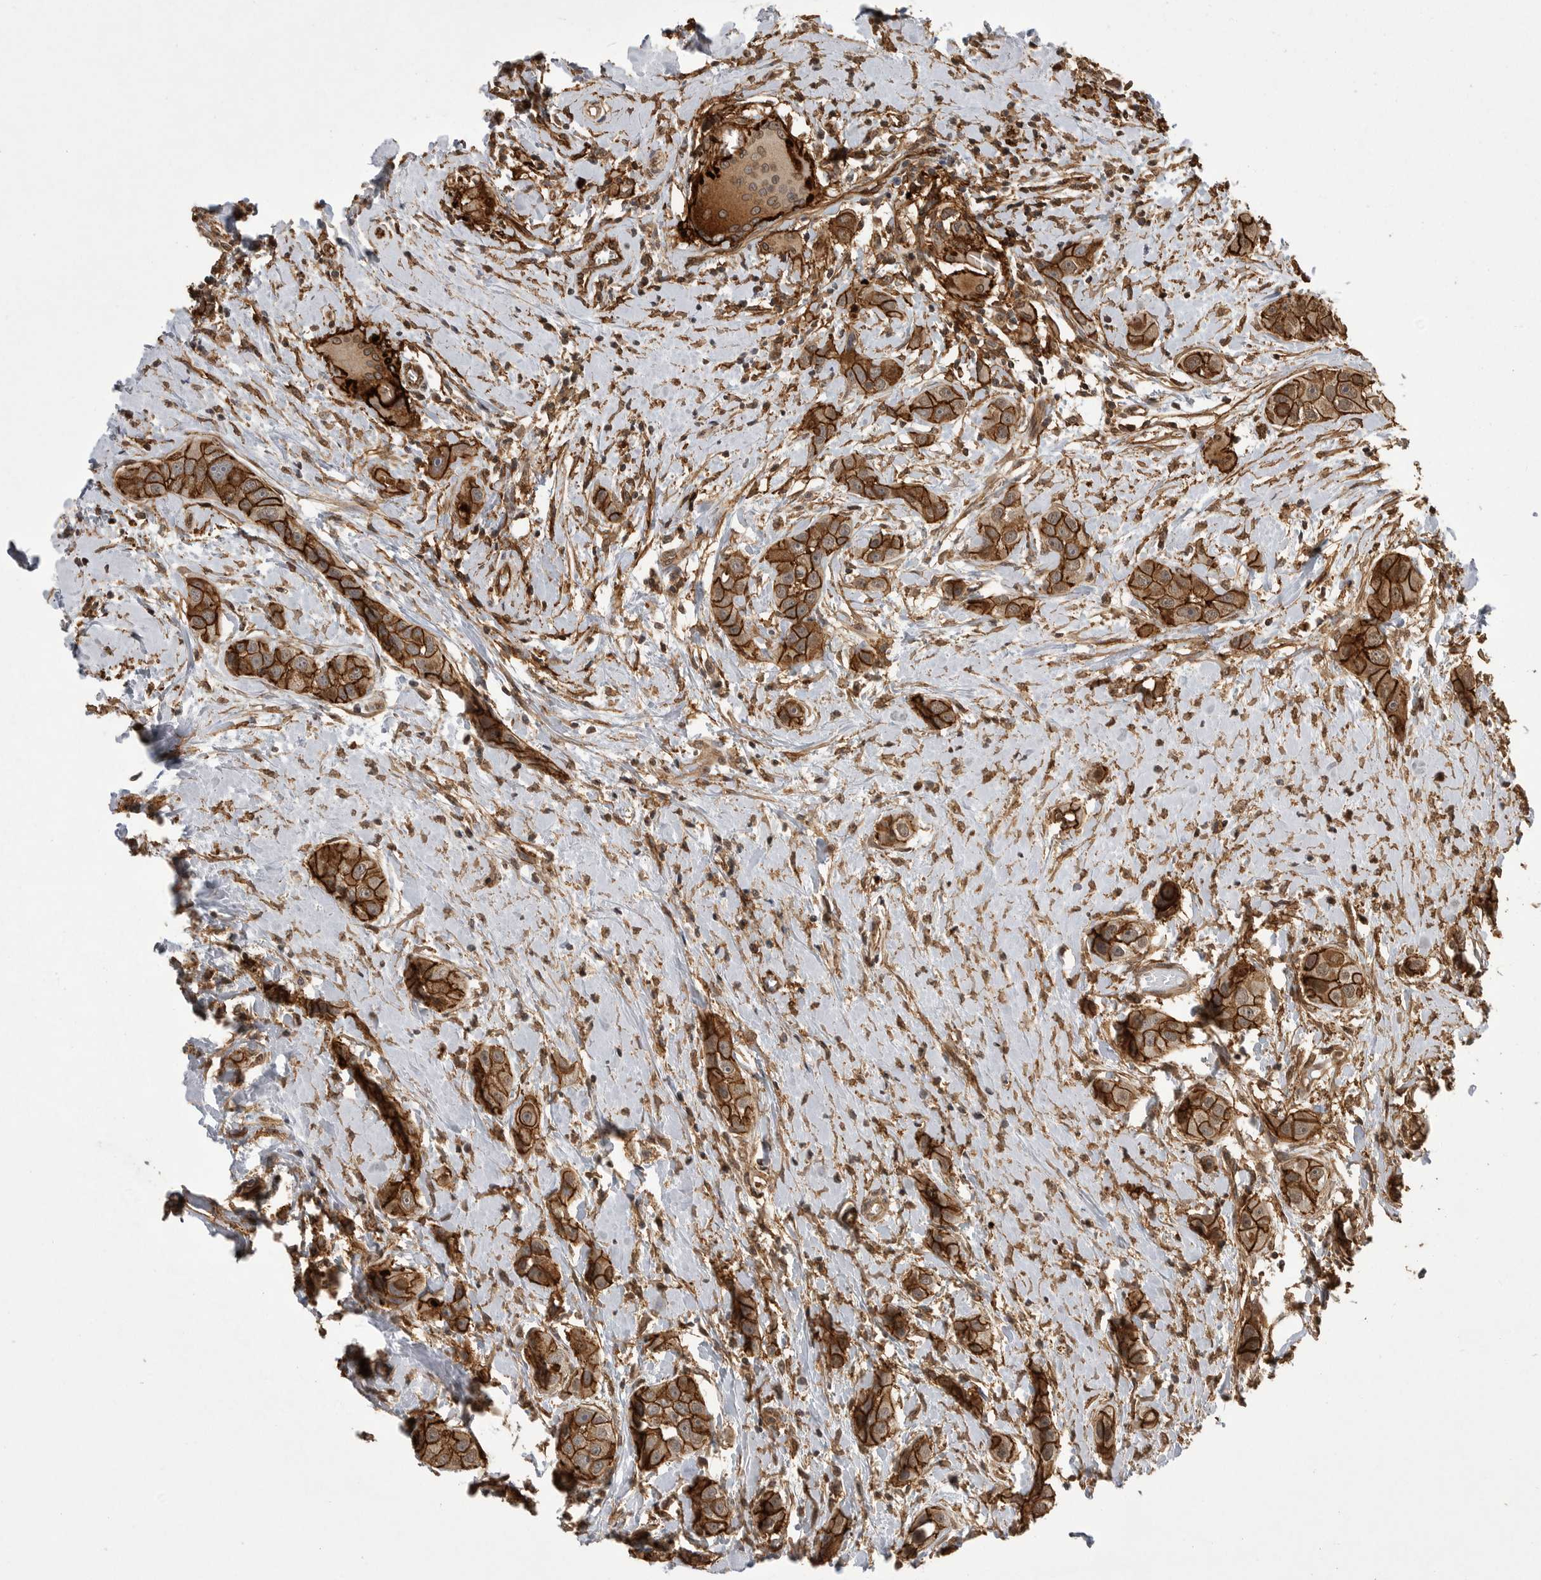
{"staining": {"intensity": "strong", "quantity": ">75%", "location": "cytoplasmic/membranous"}, "tissue": "head and neck cancer", "cell_type": "Tumor cells", "image_type": "cancer", "snomed": [{"axis": "morphology", "description": "Normal tissue, NOS"}, {"axis": "morphology", "description": "Squamous cell carcinoma, NOS"}, {"axis": "topography", "description": "Skeletal muscle"}, {"axis": "topography", "description": "Head-Neck"}], "caption": "Tumor cells demonstrate high levels of strong cytoplasmic/membranous staining in approximately >75% of cells in human head and neck cancer (squamous cell carcinoma).", "gene": "NECTIN1", "patient": {"sex": "male", "age": 51}}